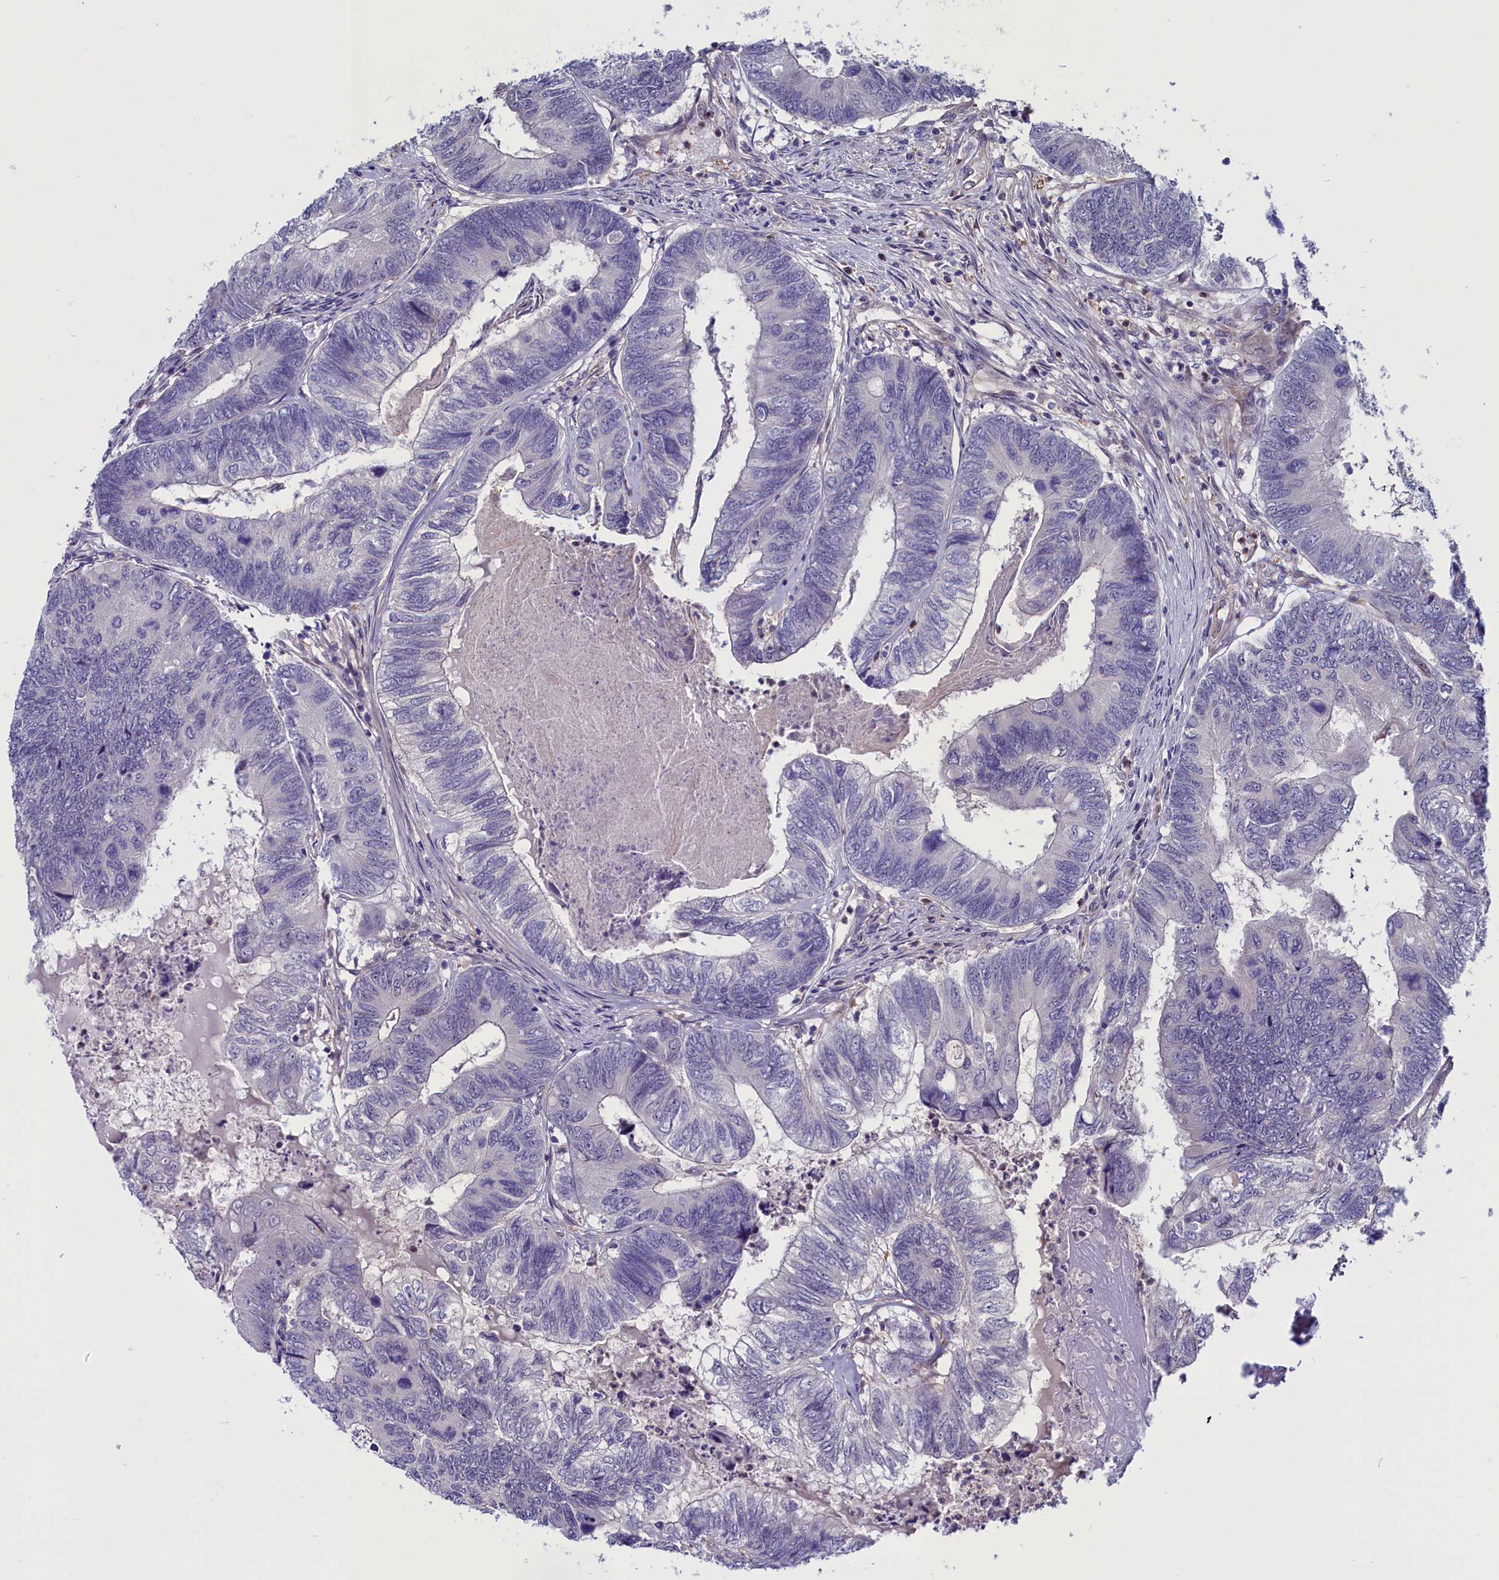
{"staining": {"intensity": "negative", "quantity": "none", "location": "none"}, "tissue": "colorectal cancer", "cell_type": "Tumor cells", "image_type": "cancer", "snomed": [{"axis": "morphology", "description": "Adenocarcinoma, NOS"}, {"axis": "topography", "description": "Colon"}], "caption": "A micrograph of human adenocarcinoma (colorectal) is negative for staining in tumor cells. The staining is performed using DAB (3,3'-diaminobenzidine) brown chromogen with nuclei counter-stained in using hematoxylin.", "gene": "PDILT", "patient": {"sex": "female", "age": 67}}